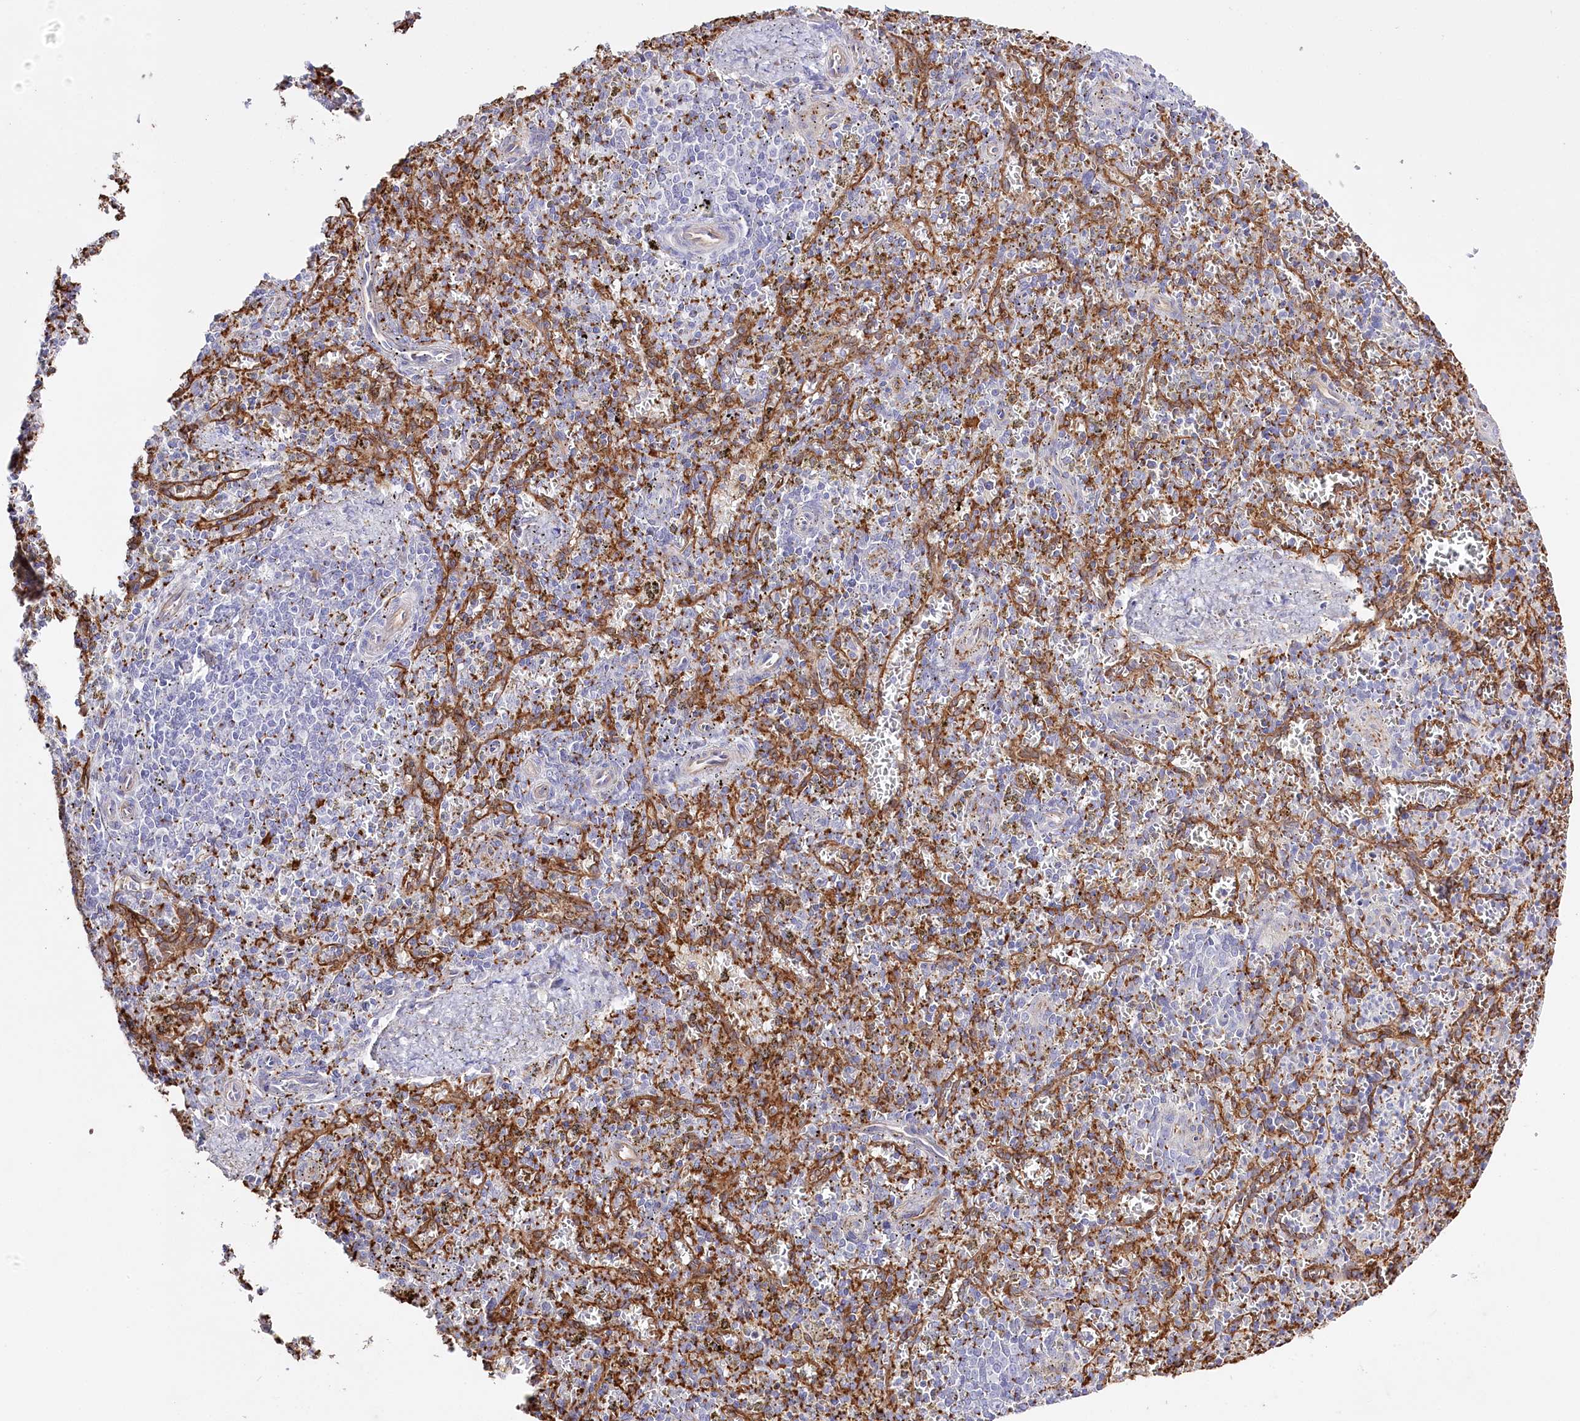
{"staining": {"intensity": "negative", "quantity": "none", "location": "none"}, "tissue": "spleen", "cell_type": "Cells in red pulp", "image_type": "normal", "snomed": [{"axis": "morphology", "description": "Normal tissue, NOS"}, {"axis": "topography", "description": "Spleen"}], "caption": "This image is of normal spleen stained with immunohistochemistry (IHC) to label a protein in brown with the nuclei are counter-stained blue. There is no expression in cells in red pulp. (DAB (3,3'-diaminobenzidine) immunohistochemistry (IHC) with hematoxylin counter stain).", "gene": "SLC39A10", "patient": {"sex": "male", "age": 72}}